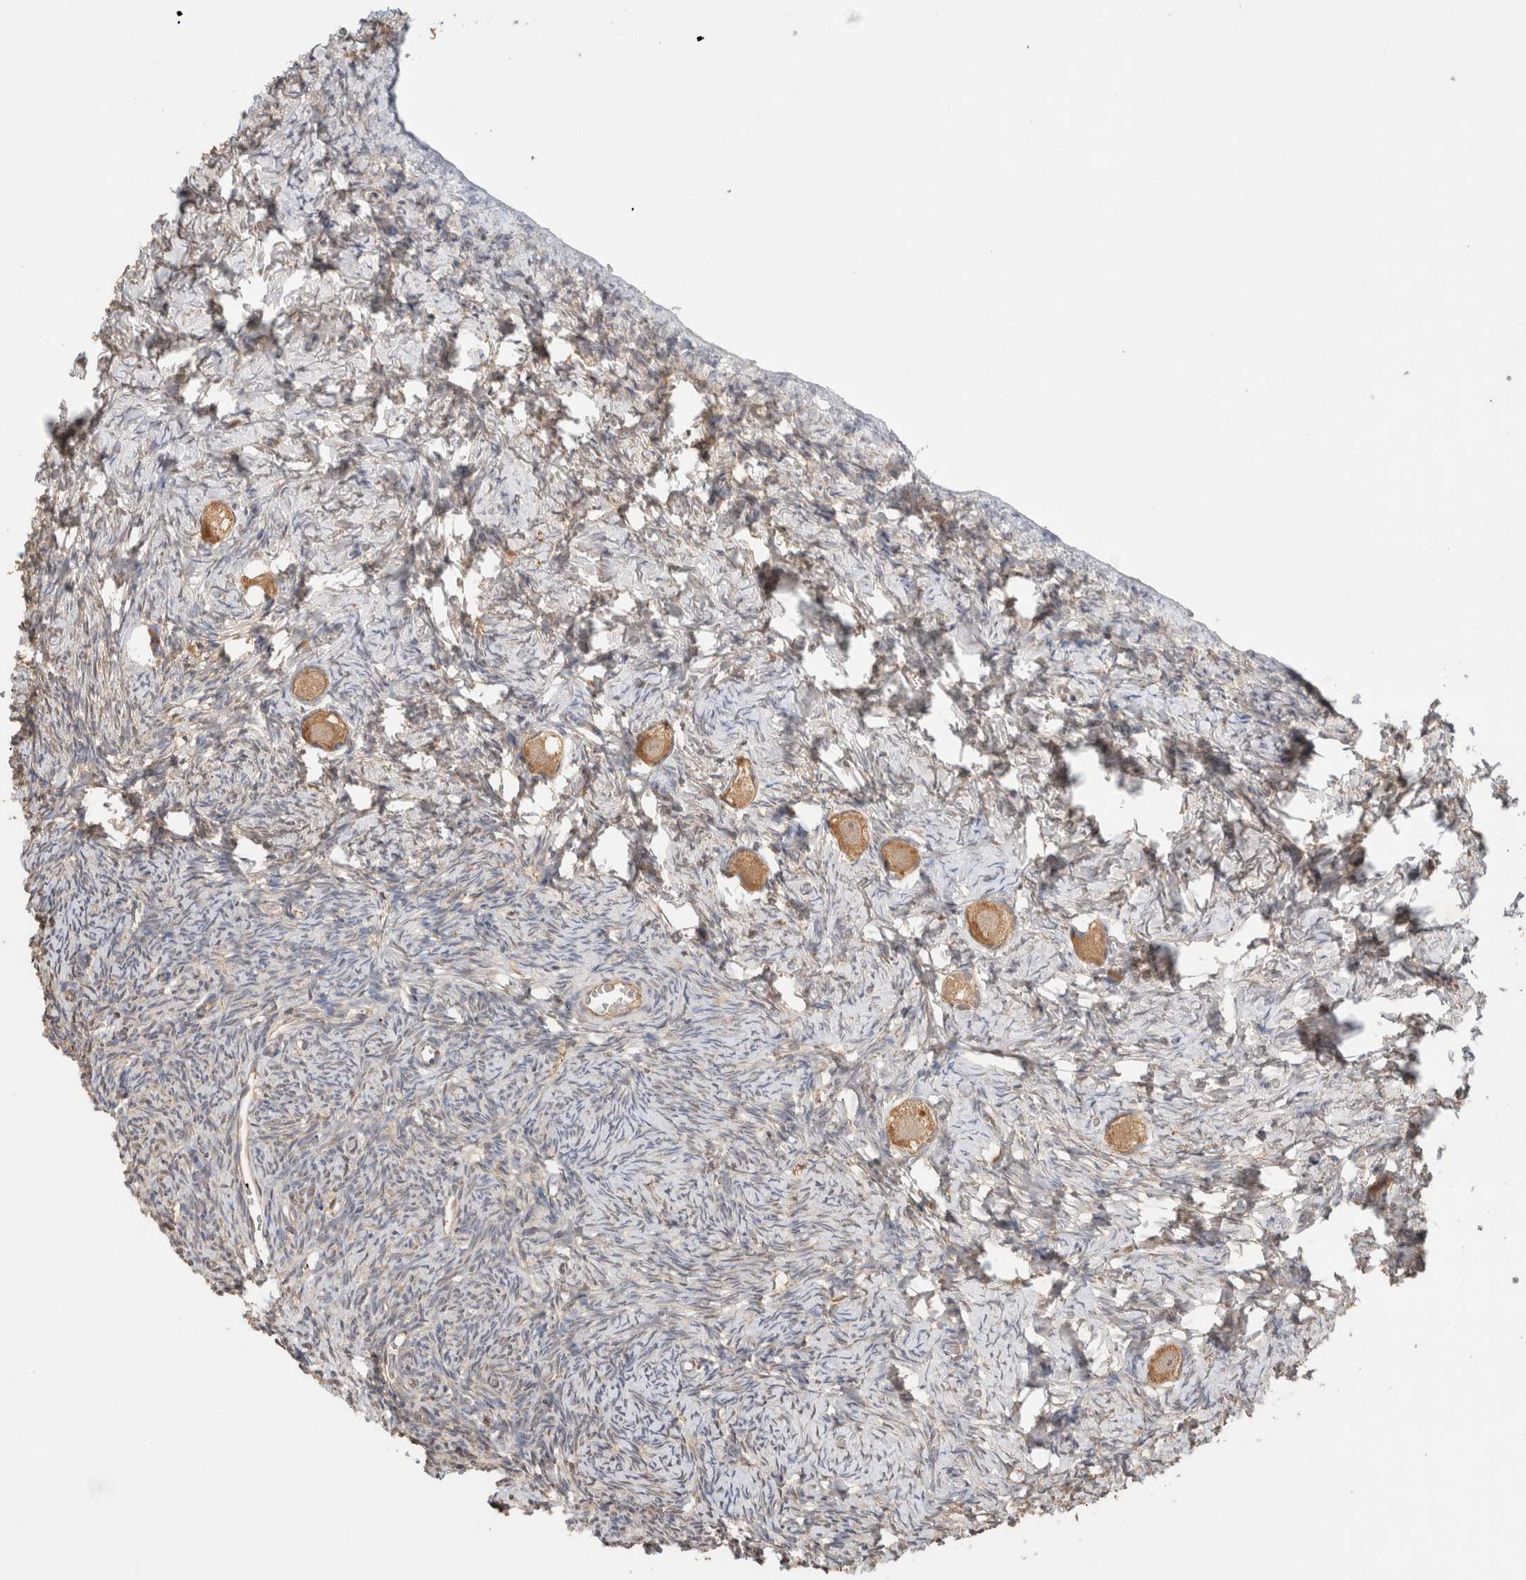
{"staining": {"intensity": "moderate", "quantity": ">75%", "location": "cytoplasmic/membranous"}, "tissue": "ovary", "cell_type": "Follicle cells", "image_type": "normal", "snomed": [{"axis": "morphology", "description": "Normal tissue, NOS"}, {"axis": "topography", "description": "Ovary"}], "caption": "Follicle cells exhibit medium levels of moderate cytoplasmic/membranous positivity in approximately >75% of cells in unremarkable human ovary.", "gene": "YWHAH", "patient": {"sex": "female", "age": 27}}